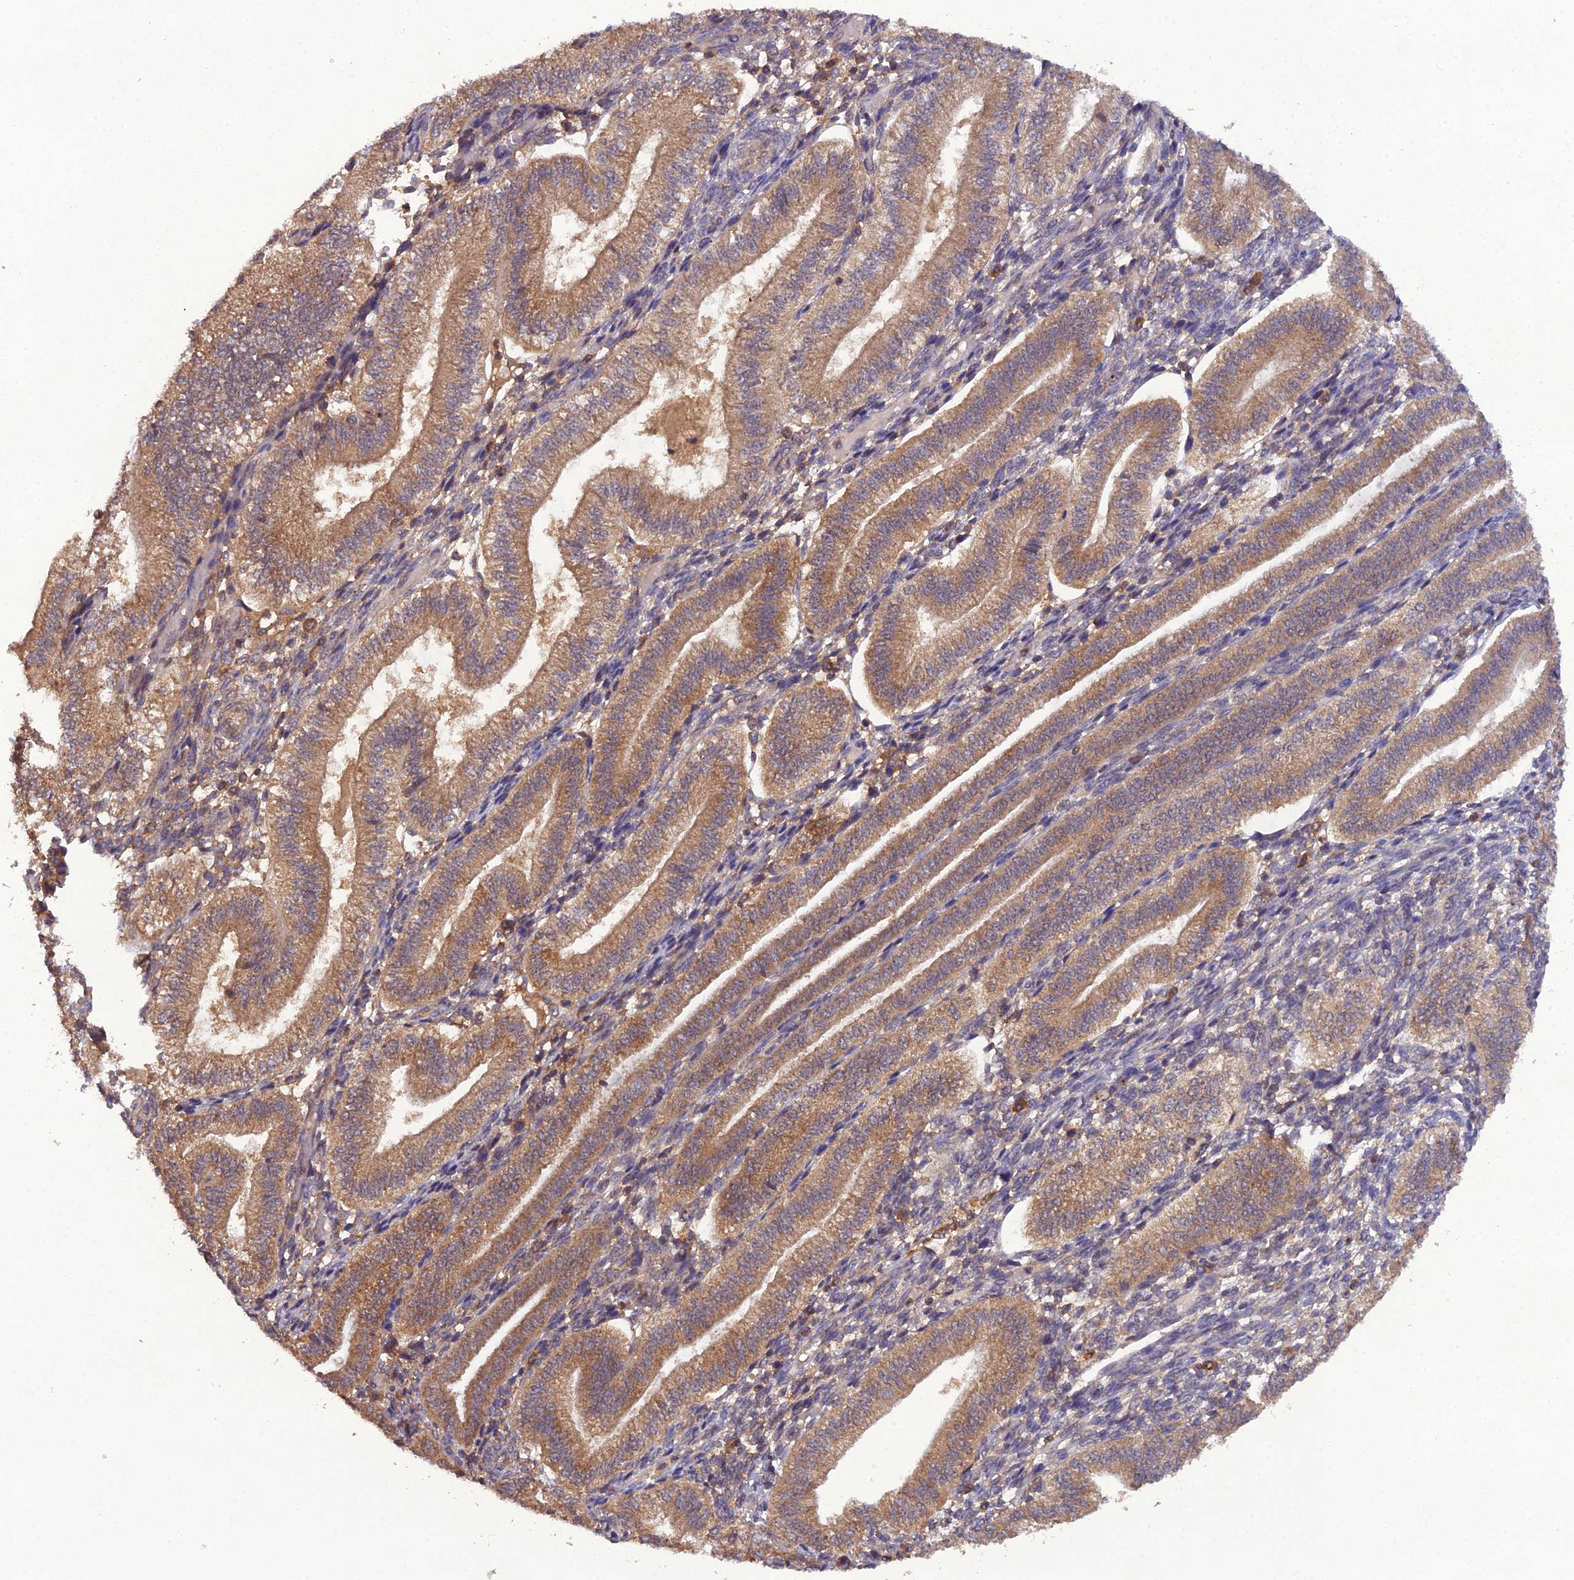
{"staining": {"intensity": "moderate", "quantity": "<25%", "location": "cytoplasmic/membranous"}, "tissue": "endometrium", "cell_type": "Cells in endometrial stroma", "image_type": "normal", "snomed": [{"axis": "morphology", "description": "Normal tissue, NOS"}, {"axis": "topography", "description": "Endometrium"}], "caption": "Protein analysis of benign endometrium shows moderate cytoplasmic/membranous expression in about <25% of cells in endometrial stroma.", "gene": "TMEM258", "patient": {"sex": "female", "age": 34}}